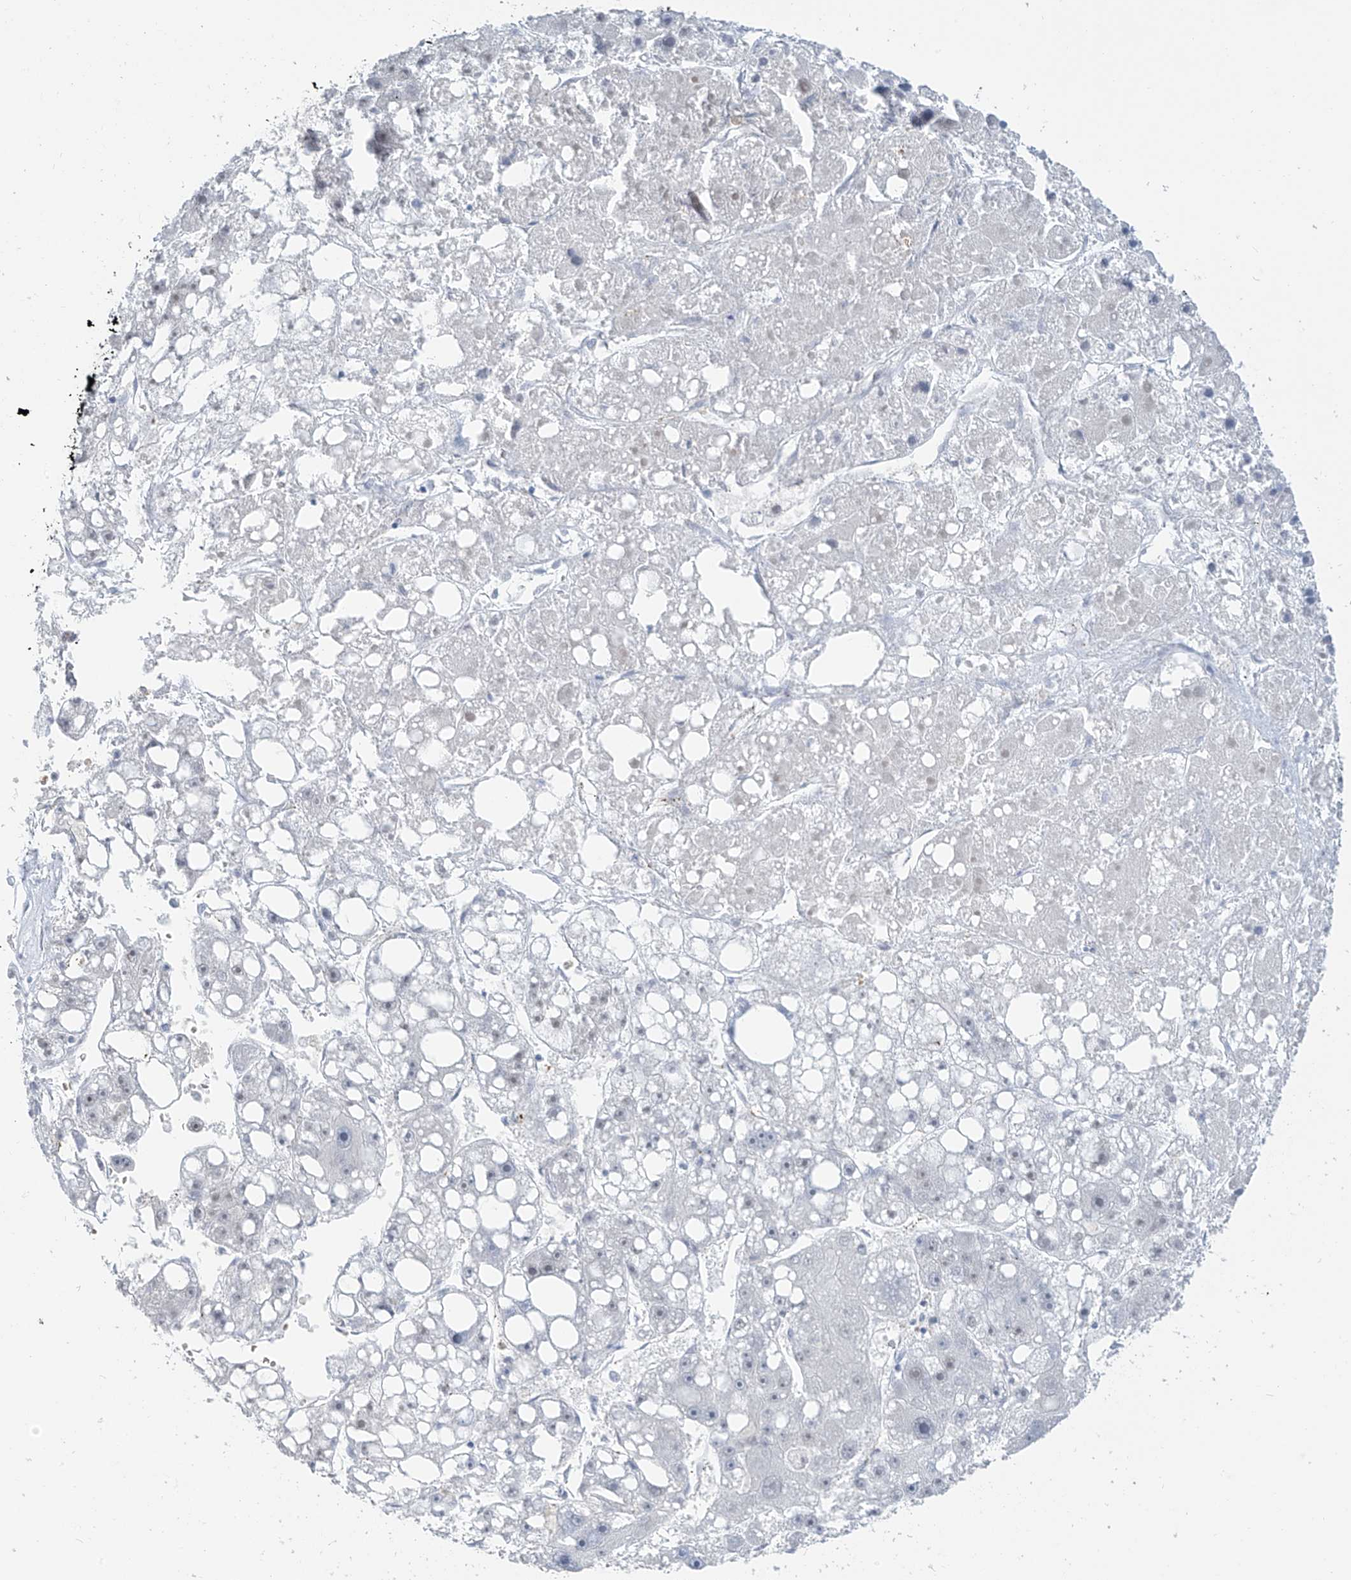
{"staining": {"intensity": "negative", "quantity": "none", "location": "none"}, "tissue": "liver cancer", "cell_type": "Tumor cells", "image_type": "cancer", "snomed": [{"axis": "morphology", "description": "Carcinoma, Hepatocellular, NOS"}, {"axis": "topography", "description": "Liver"}], "caption": "Protein analysis of liver hepatocellular carcinoma reveals no significant staining in tumor cells.", "gene": "MCM9", "patient": {"sex": "female", "age": 61}}